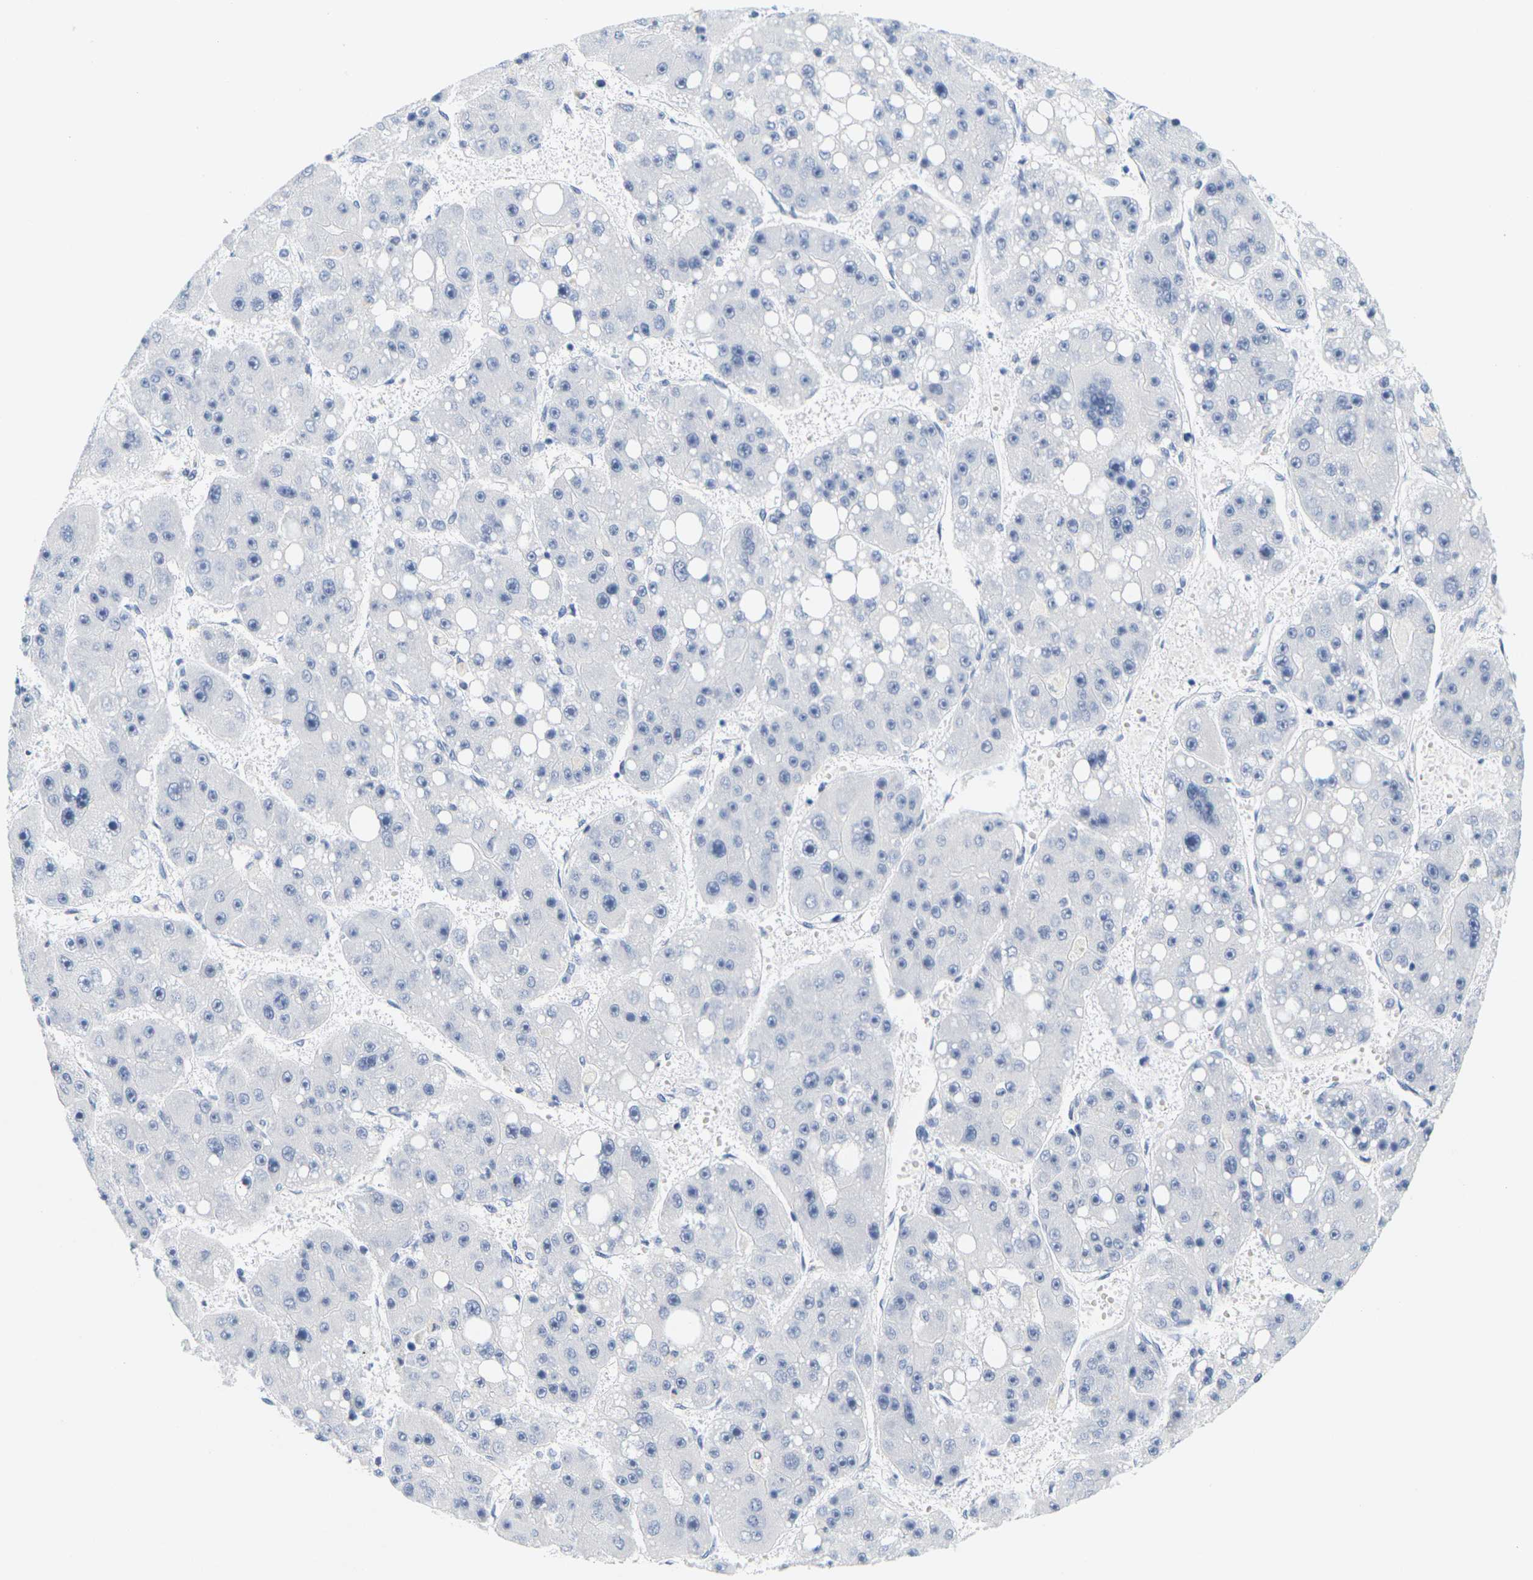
{"staining": {"intensity": "negative", "quantity": "none", "location": "none"}, "tissue": "liver cancer", "cell_type": "Tumor cells", "image_type": "cancer", "snomed": [{"axis": "morphology", "description": "Carcinoma, Hepatocellular, NOS"}, {"axis": "topography", "description": "Liver"}], "caption": "Immunohistochemistry image of hepatocellular carcinoma (liver) stained for a protein (brown), which displays no expression in tumor cells.", "gene": "HLA-DOB", "patient": {"sex": "female", "age": 61}}